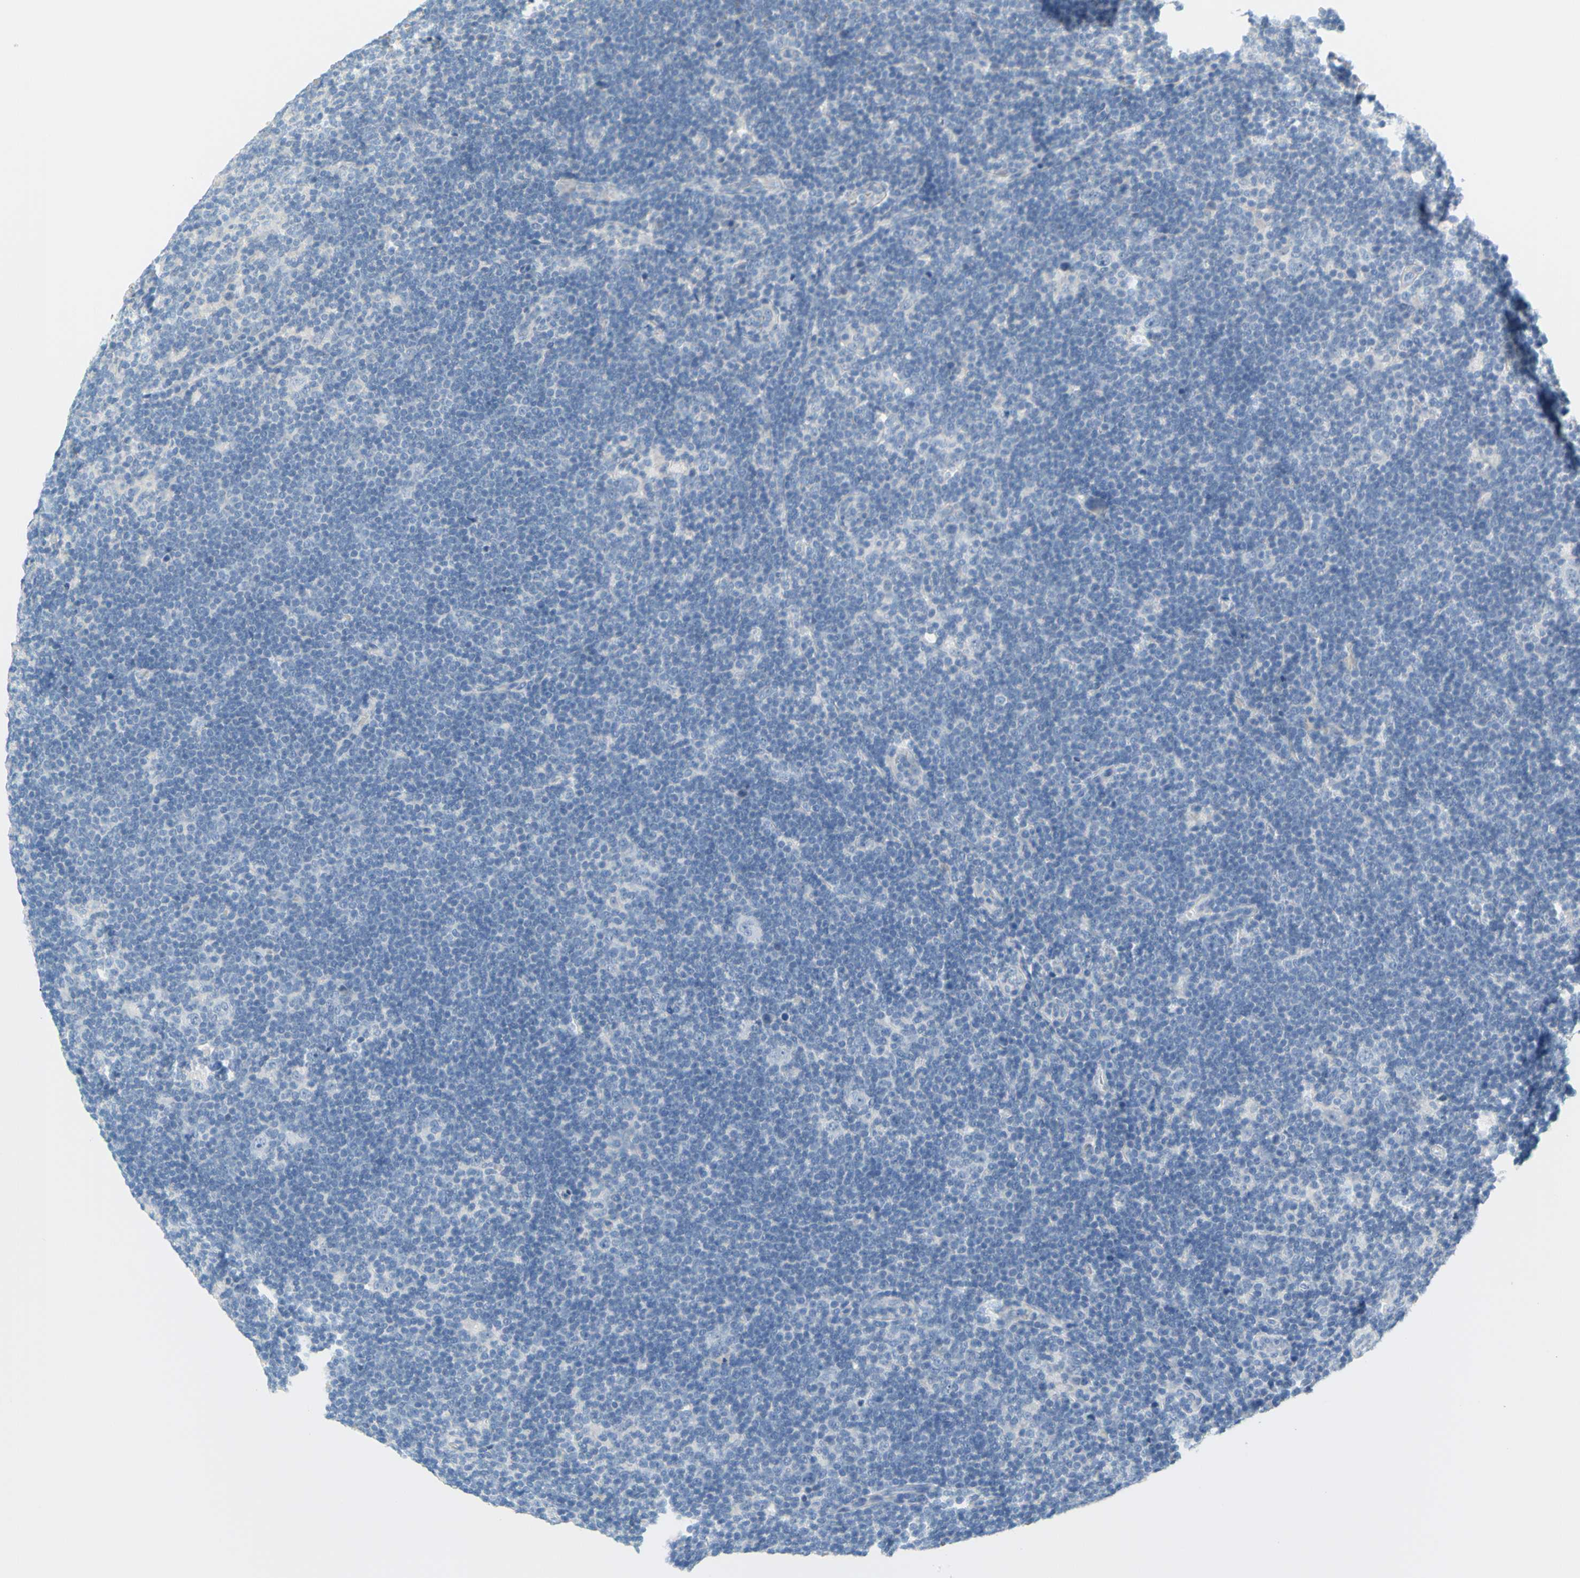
{"staining": {"intensity": "negative", "quantity": "none", "location": "none"}, "tissue": "lymphoma", "cell_type": "Tumor cells", "image_type": "cancer", "snomed": [{"axis": "morphology", "description": "Hodgkin's disease, NOS"}, {"axis": "topography", "description": "Lymph node"}], "caption": "Immunohistochemistry (IHC) micrograph of neoplastic tissue: lymphoma stained with DAB (3,3'-diaminobenzidine) reveals no significant protein staining in tumor cells.", "gene": "DCT", "patient": {"sex": "female", "age": 57}}